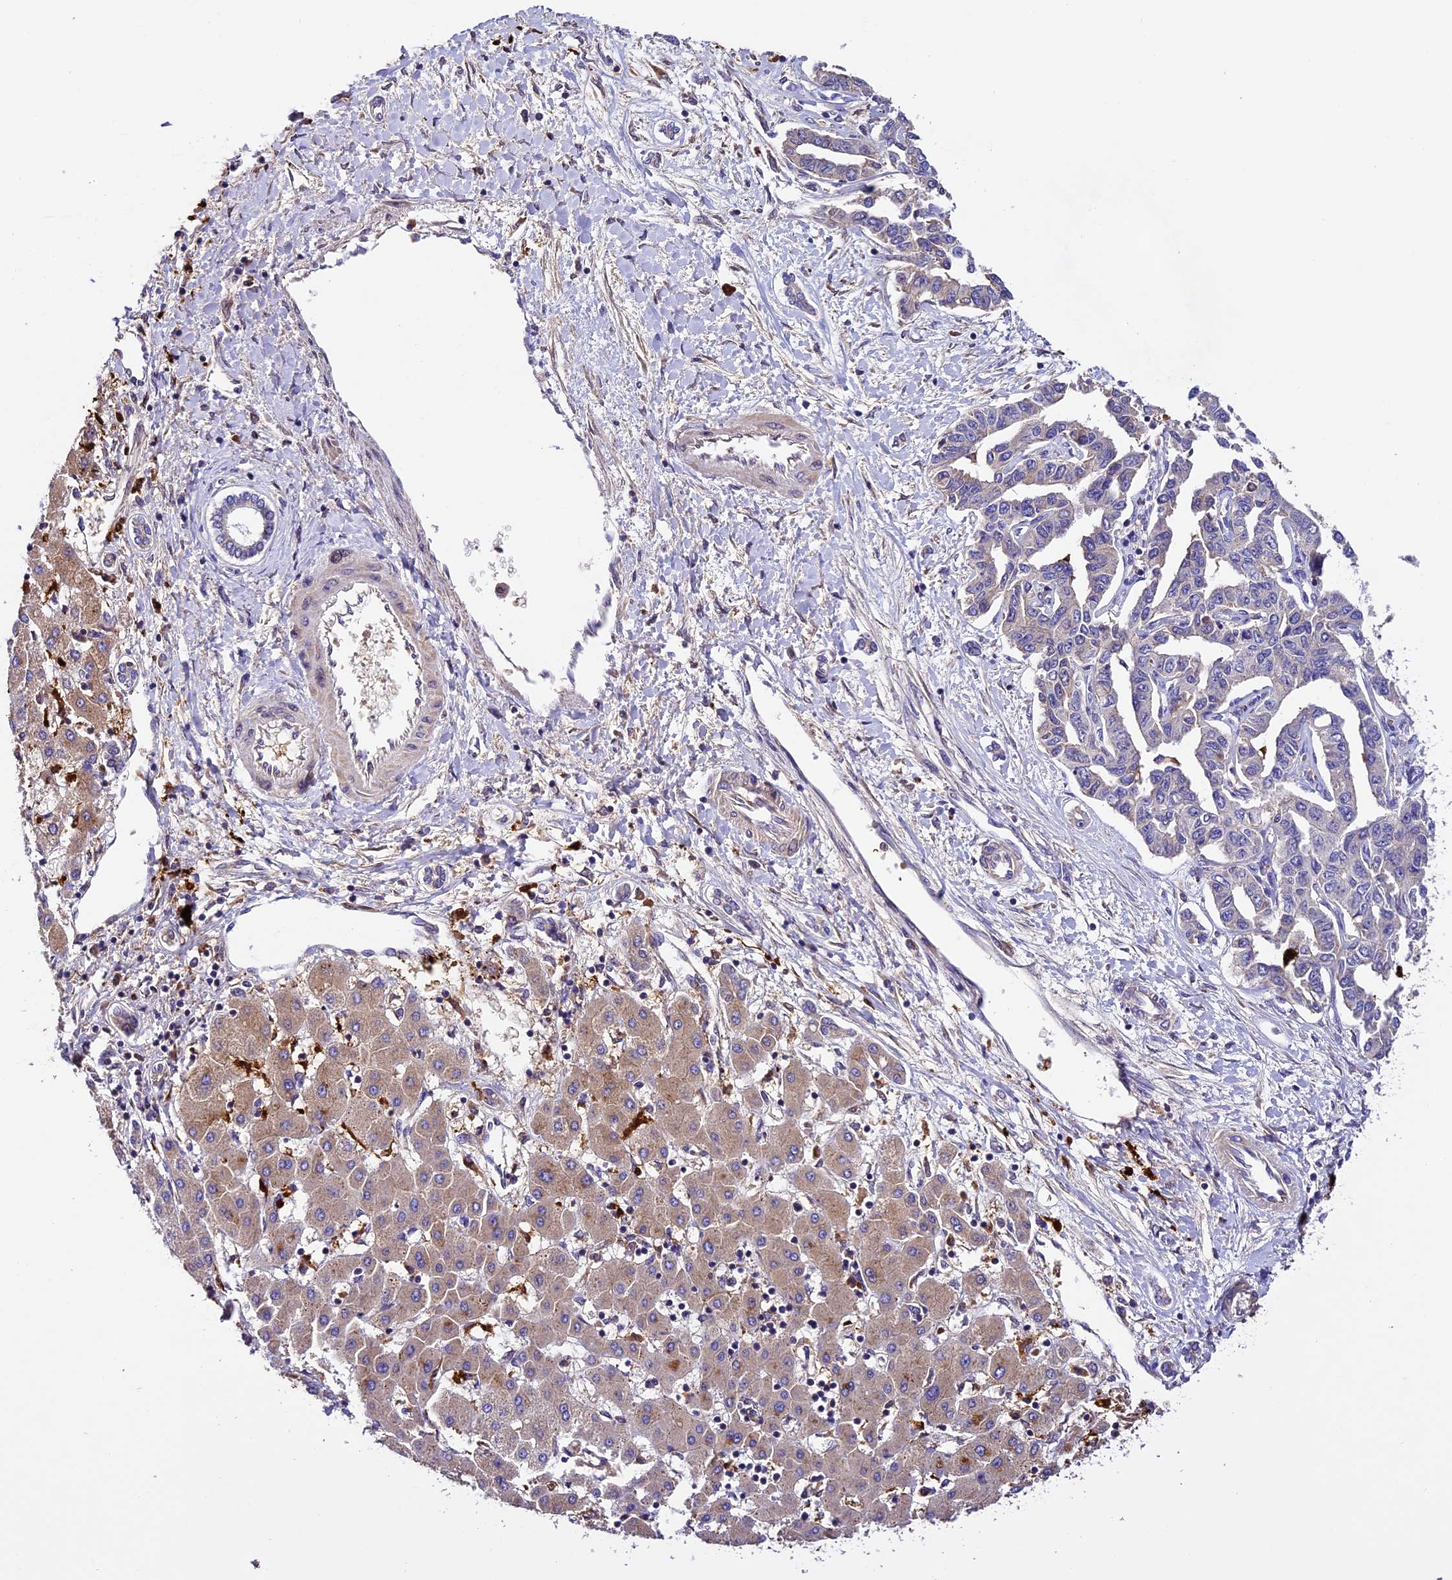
{"staining": {"intensity": "negative", "quantity": "none", "location": "none"}, "tissue": "liver cancer", "cell_type": "Tumor cells", "image_type": "cancer", "snomed": [{"axis": "morphology", "description": "Cholangiocarcinoma"}, {"axis": "topography", "description": "Liver"}], "caption": "This histopathology image is of liver cancer stained with IHC to label a protein in brown with the nuclei are counter-stained blue. There is no positivity in tumor cells.", "gene": "CILP2", "patient": {"sex": "male", "age": 59}}